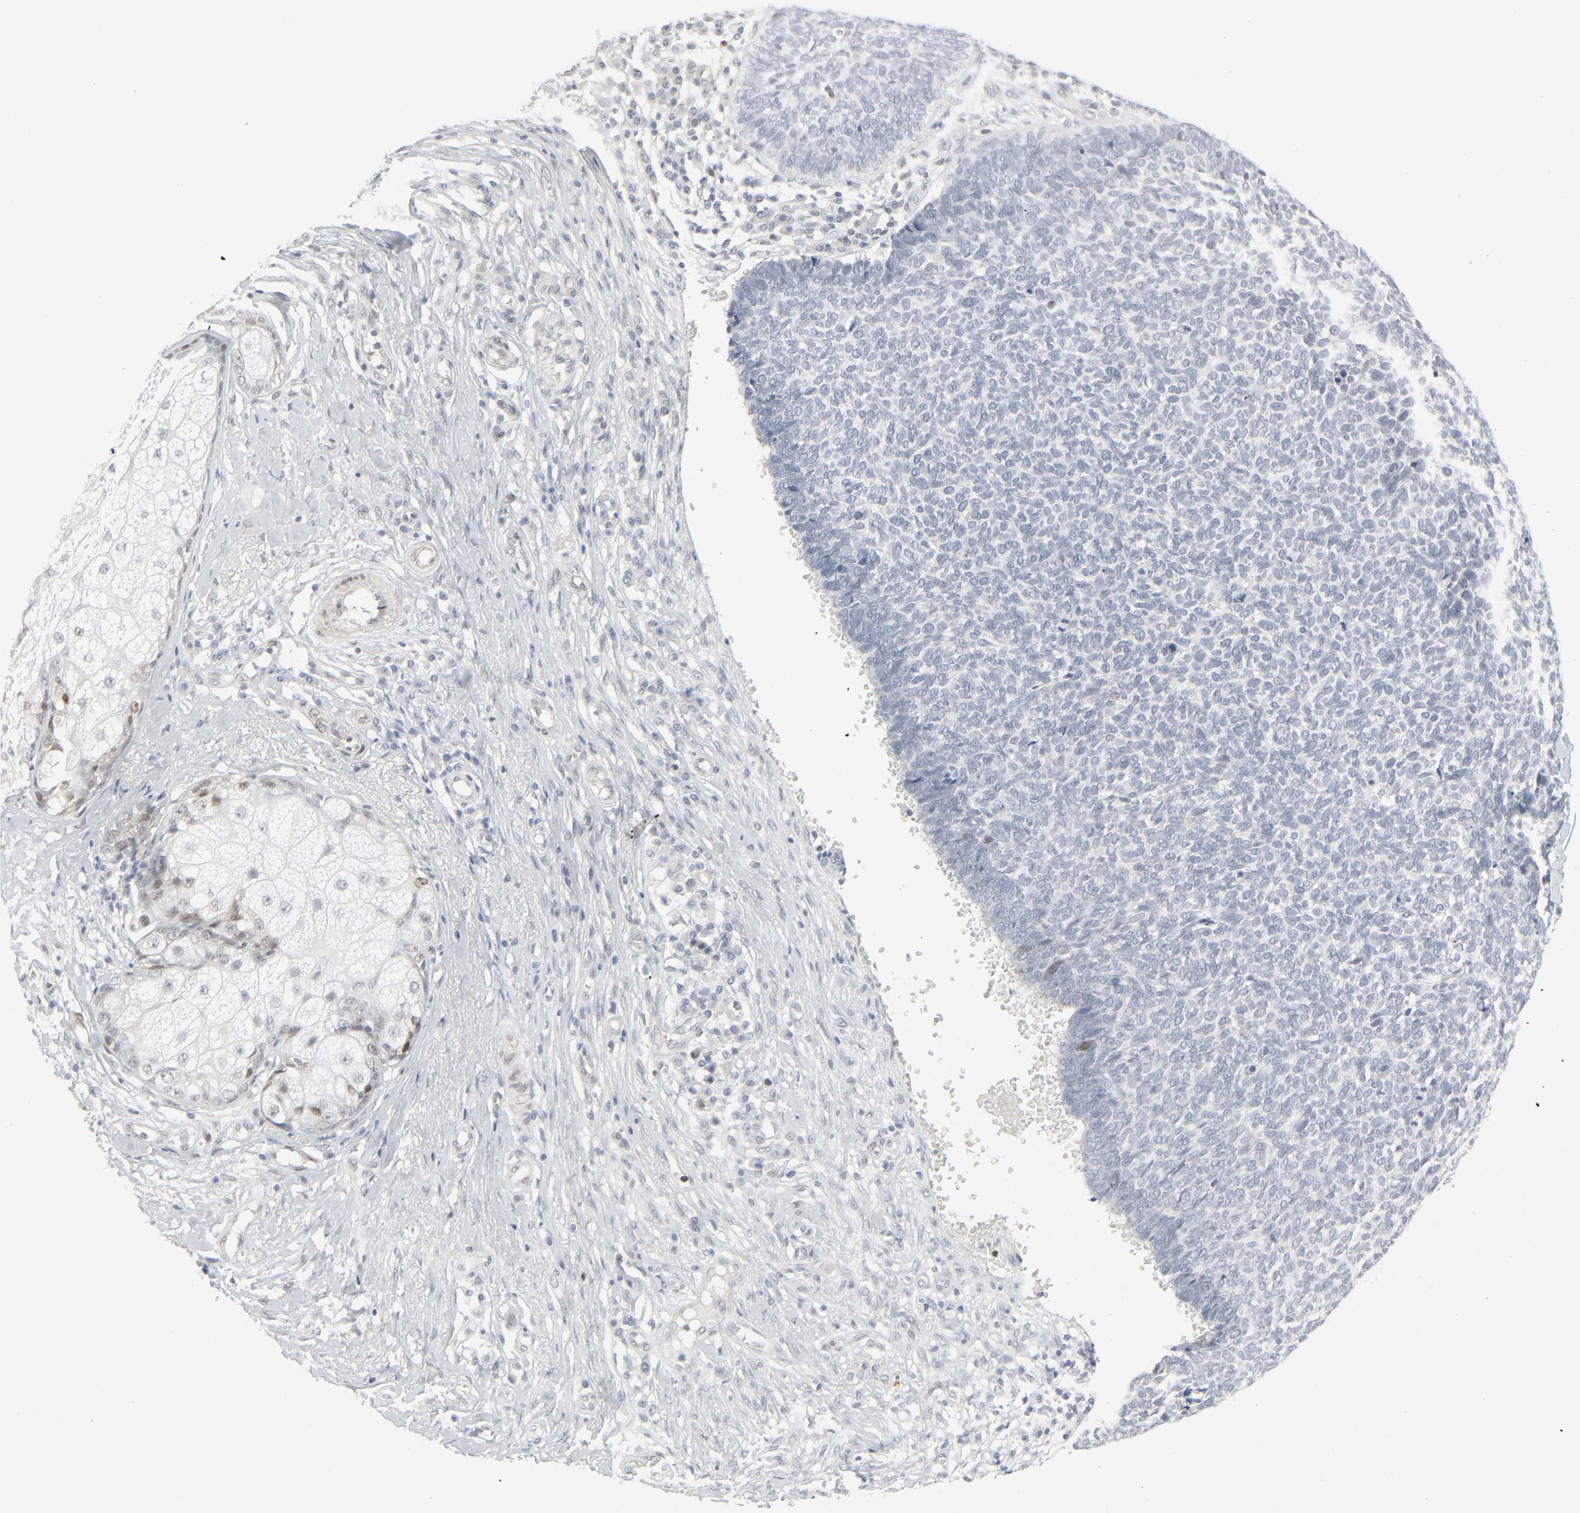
{"staining": {"intensity": "negative", "quantity": "none", "location": "none"}, "tissue": "skin cancer", "cell_type": "Tumor cells", "image_type": "cancer", "snomed": [{"axis": "morphology", "description": "Basal cell carcinoma"}, {"axis": "topography", "description": "Skin"}], "caption": "A high-resolution micrograph shows immunohistochemistry staining of basal cell carcinoma (skin), which shows no significant staining in tumor cells.", "gene": "ZBTB16", "patient": {"sex": "male", "age": 87}}